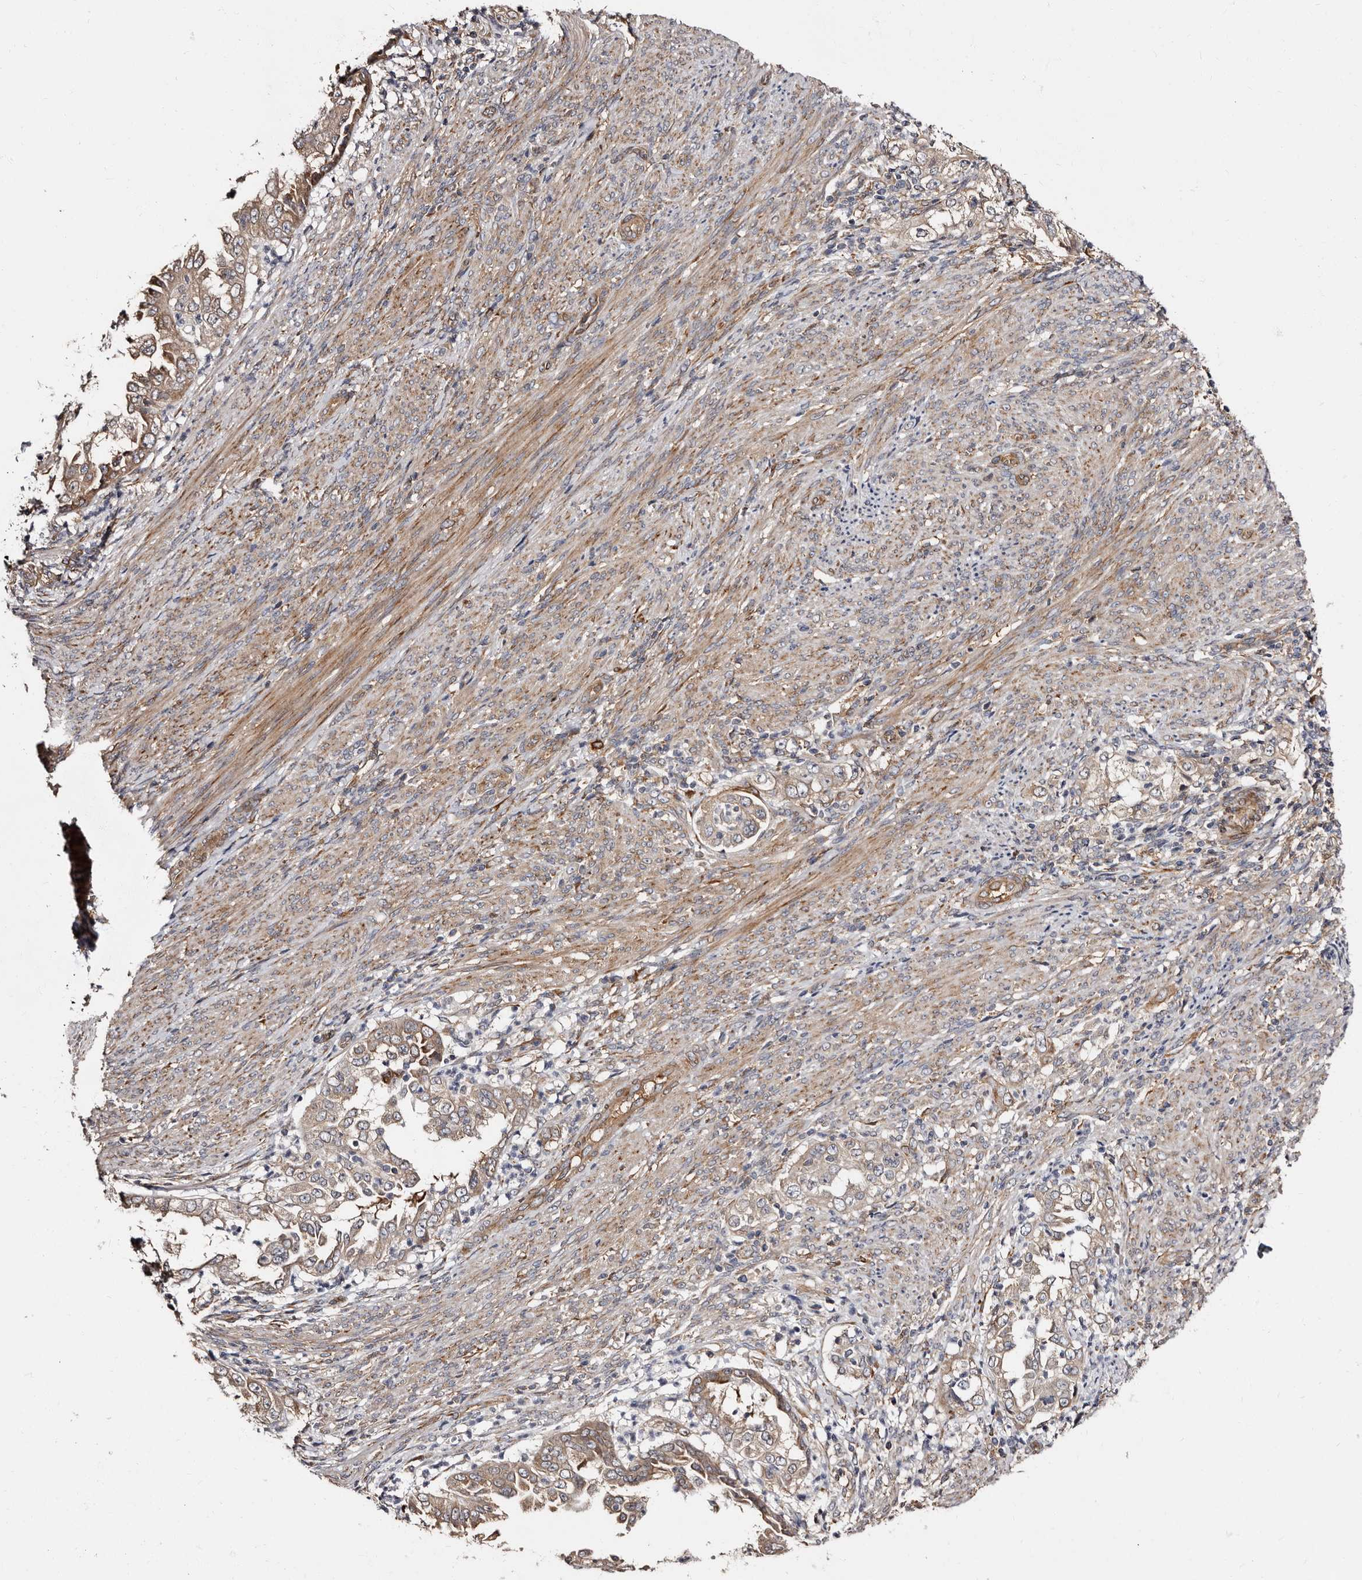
{"staining": {"intensity": "moderate", "quantity": ">75%", "location": "cytoplasmic/membranous"}, "tissue": "endometrial cancer", "cell_type": "Tumor cells", "image_type": "cancer", "snomed": [{"axis": "morphology", "description": "Adenocarcinoma, NOS"}, {"axis": "topography", "description": "Endometrium"}], "caption": "Endometrial cancer stained with a protein marker exhibits moderate staining in tumor cells.", "gene": "TBC1D22B", "patient": {"sex": "female", "age": 85}}